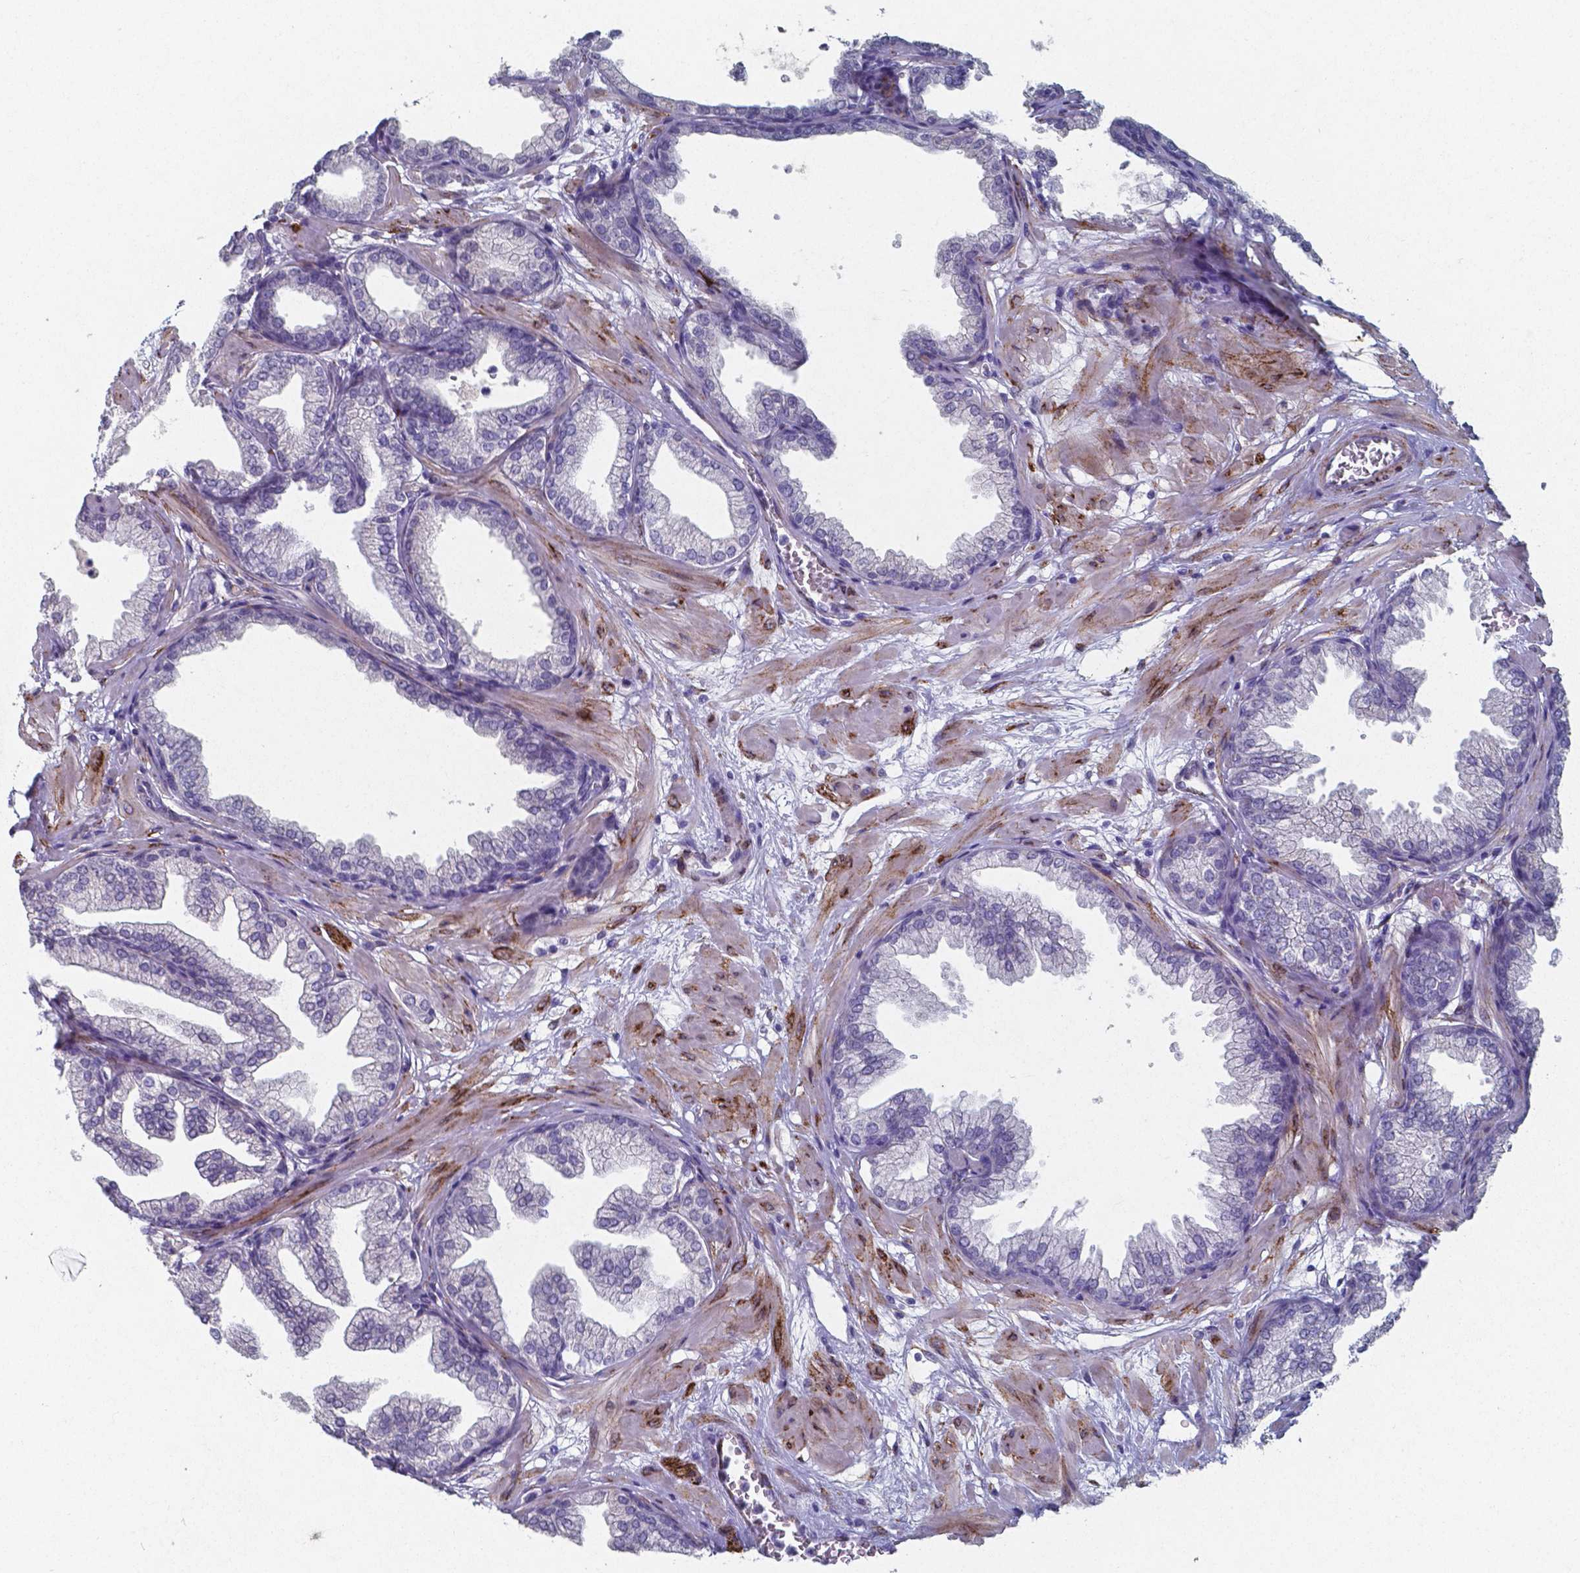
{"staining": {"intensity": "negative", "quantity": "none", "location": "none"}, "tissue": "prostate", "cell_type": "Glandular cells", "image_type": "normal", "snomed": [{"axis": "morphology", "description": "Normal tissue, NOS"}, {"axis": "topography", "description": "Prostate"}], "caption": "High magnification brightfield microscopy of benign prostate stained with DAB (brown) and counterstained with hematoxylin (blue): glandular cells show no significant positivity. (DAB IHC visualized using brightfield microscopy, high magnification).", "gene": "PLA2R1", "patient": {"sex": "male", "age": 37}}